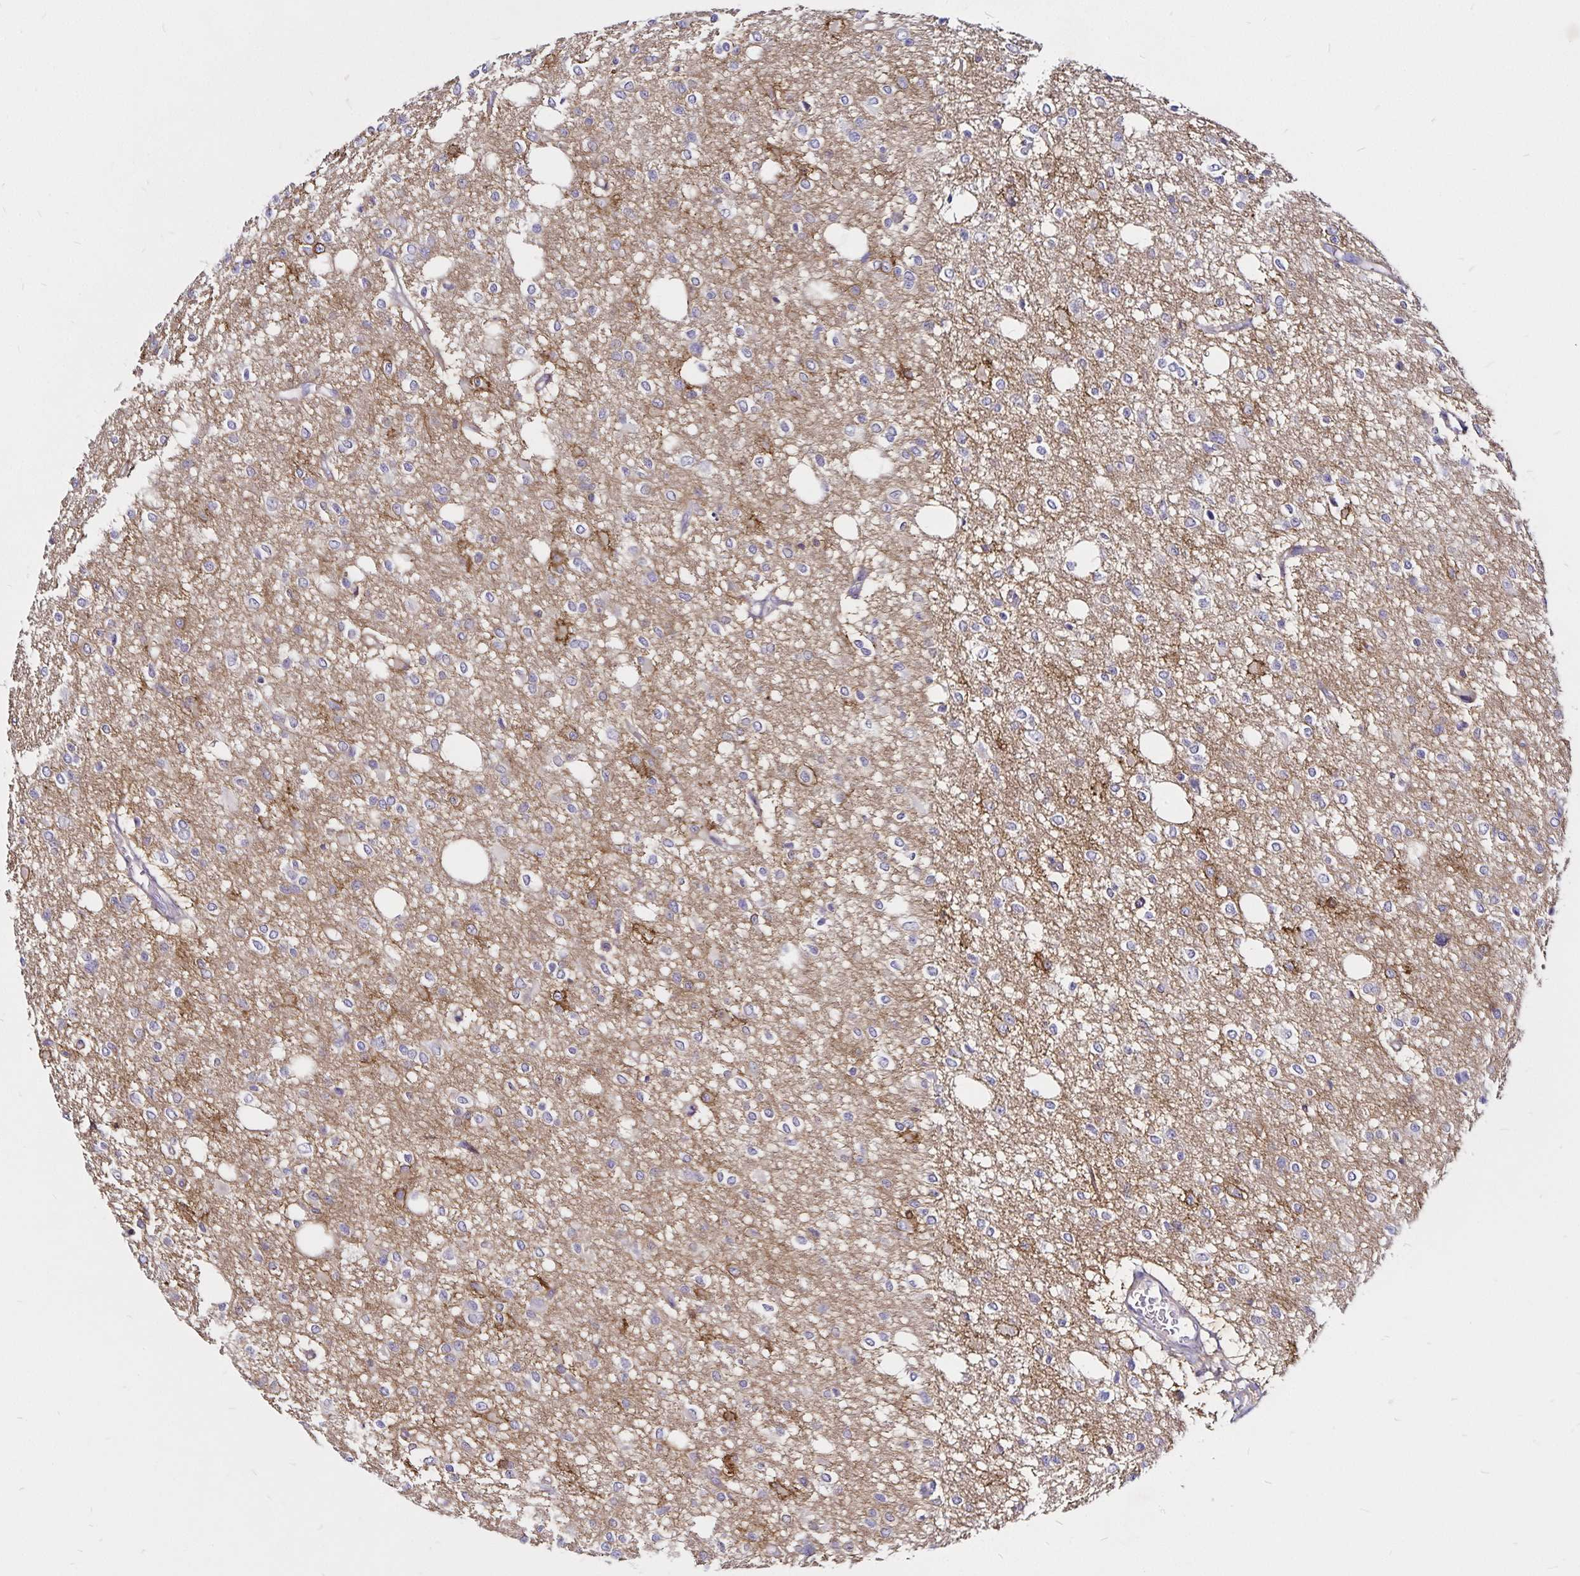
{"staining": {"intensity": "negative", "quantity": "none", "location": "none"}, "tissue": "glioma", "cell_type": "Tumor cells", "image_type": "cancer", "snomed": [{"axis": "morphology", "description": "Glioma, malignant, Low grade"}, {"axis": "topography", "description": "Brain"}], "caption": "Immunohistochemistry (IHC) image of neoplastic tissue: glioma stained with DAB (3,3'-diaminobenzidine) exhibits no significant protein staining in tumor cells.", "gene": "GNG12", "patient": {"sex": "male", "age": 26}}